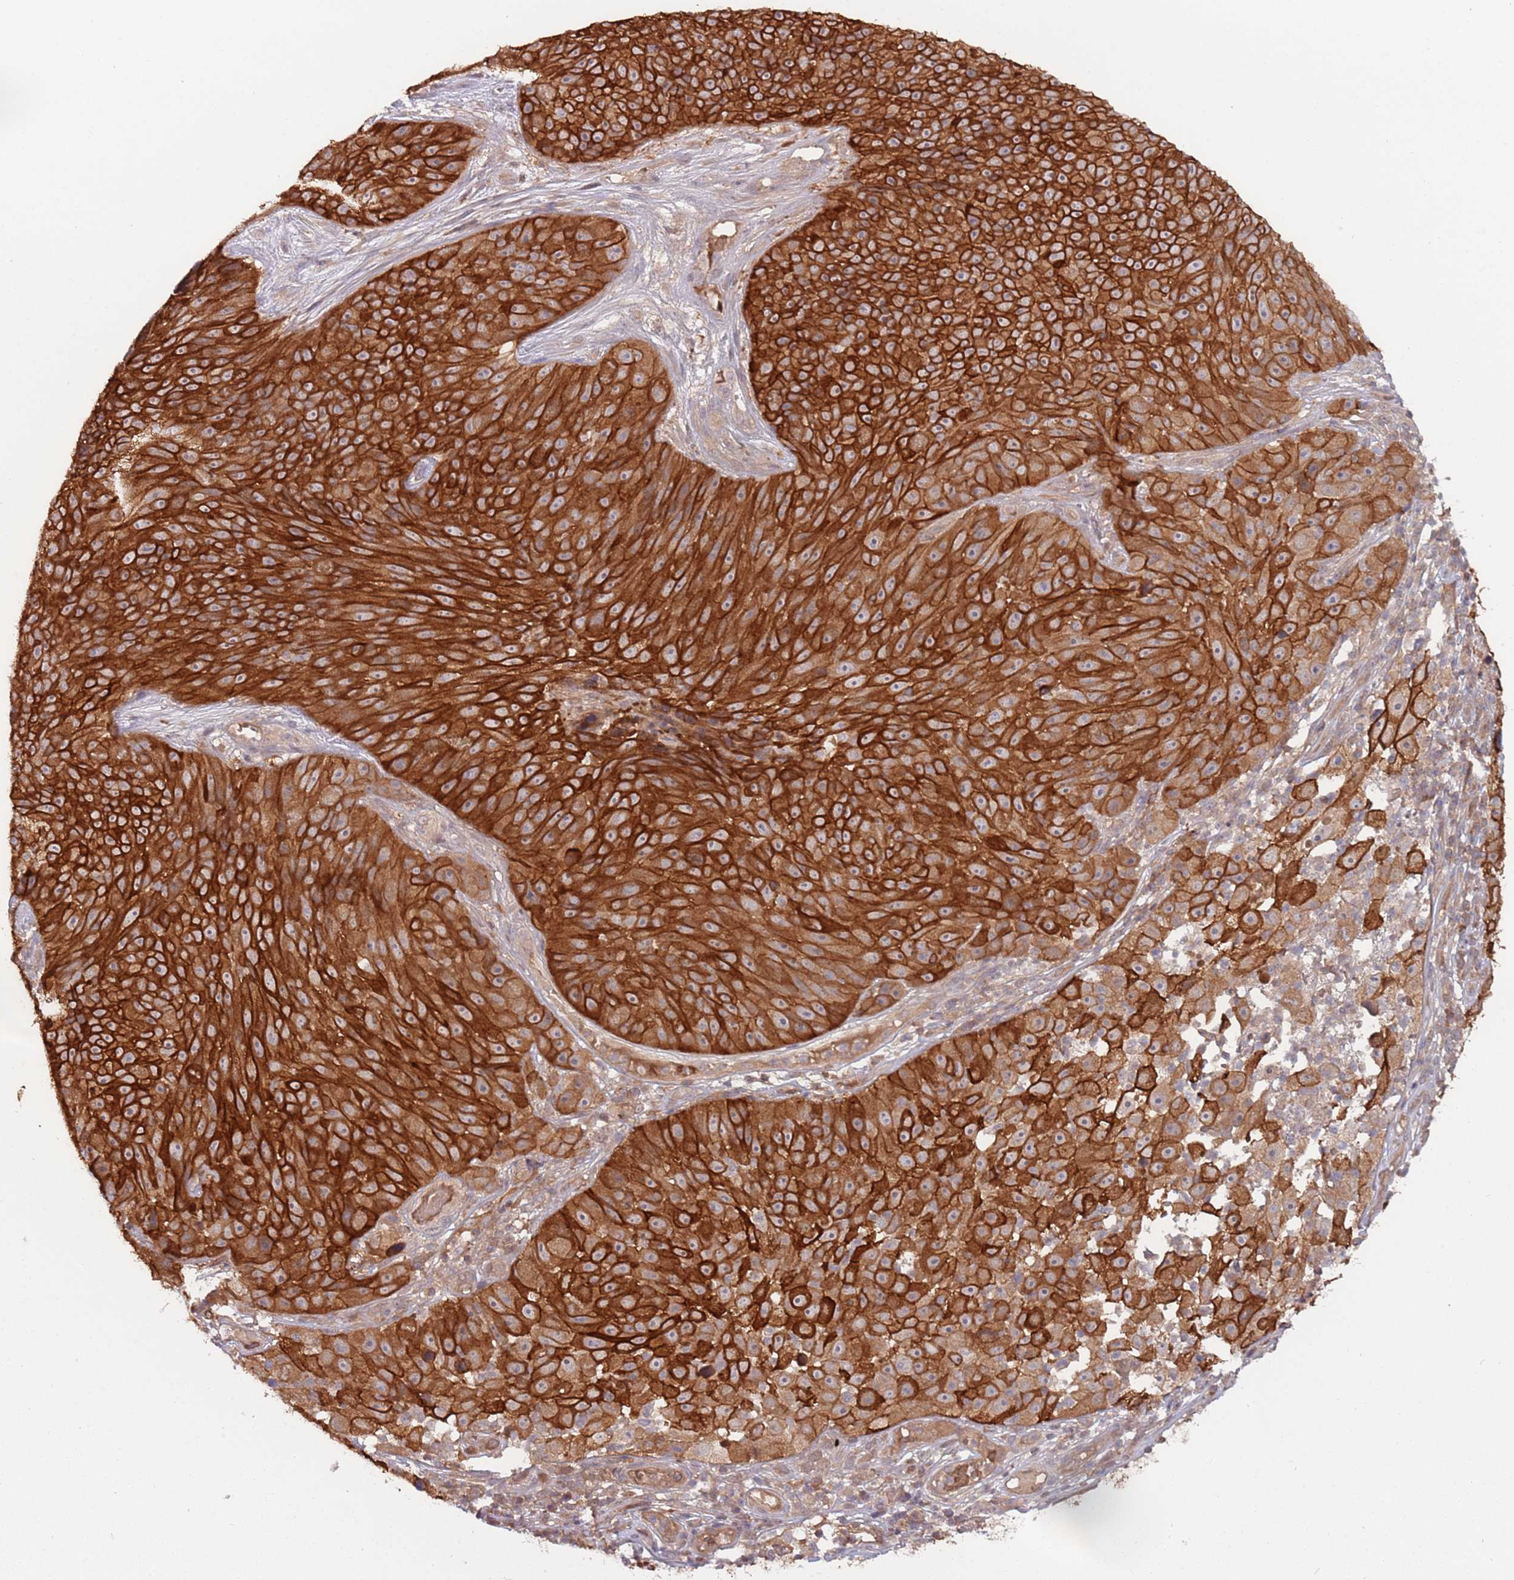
{"staining": {"intensity": "strong", "quantity": ">75%", "location": "cytoplasmic/membranous"}, "tissue": "skin cancer", "cell_type": "Tumor cells", "image_type": "cancer", "snomed": [{"axis": "morphology", "description": "Squamous cell carcinoma, NOS"}, {"axis": "topography", "description": "Skin"}], "caption": "Tumor cells display high levels of strong cytoplasmic/membranous staining in about >75% of cells in human skin squamous cell carcinoma.", "gene": "GSDMD", "patient": {"sex": "female", "age": 87}}